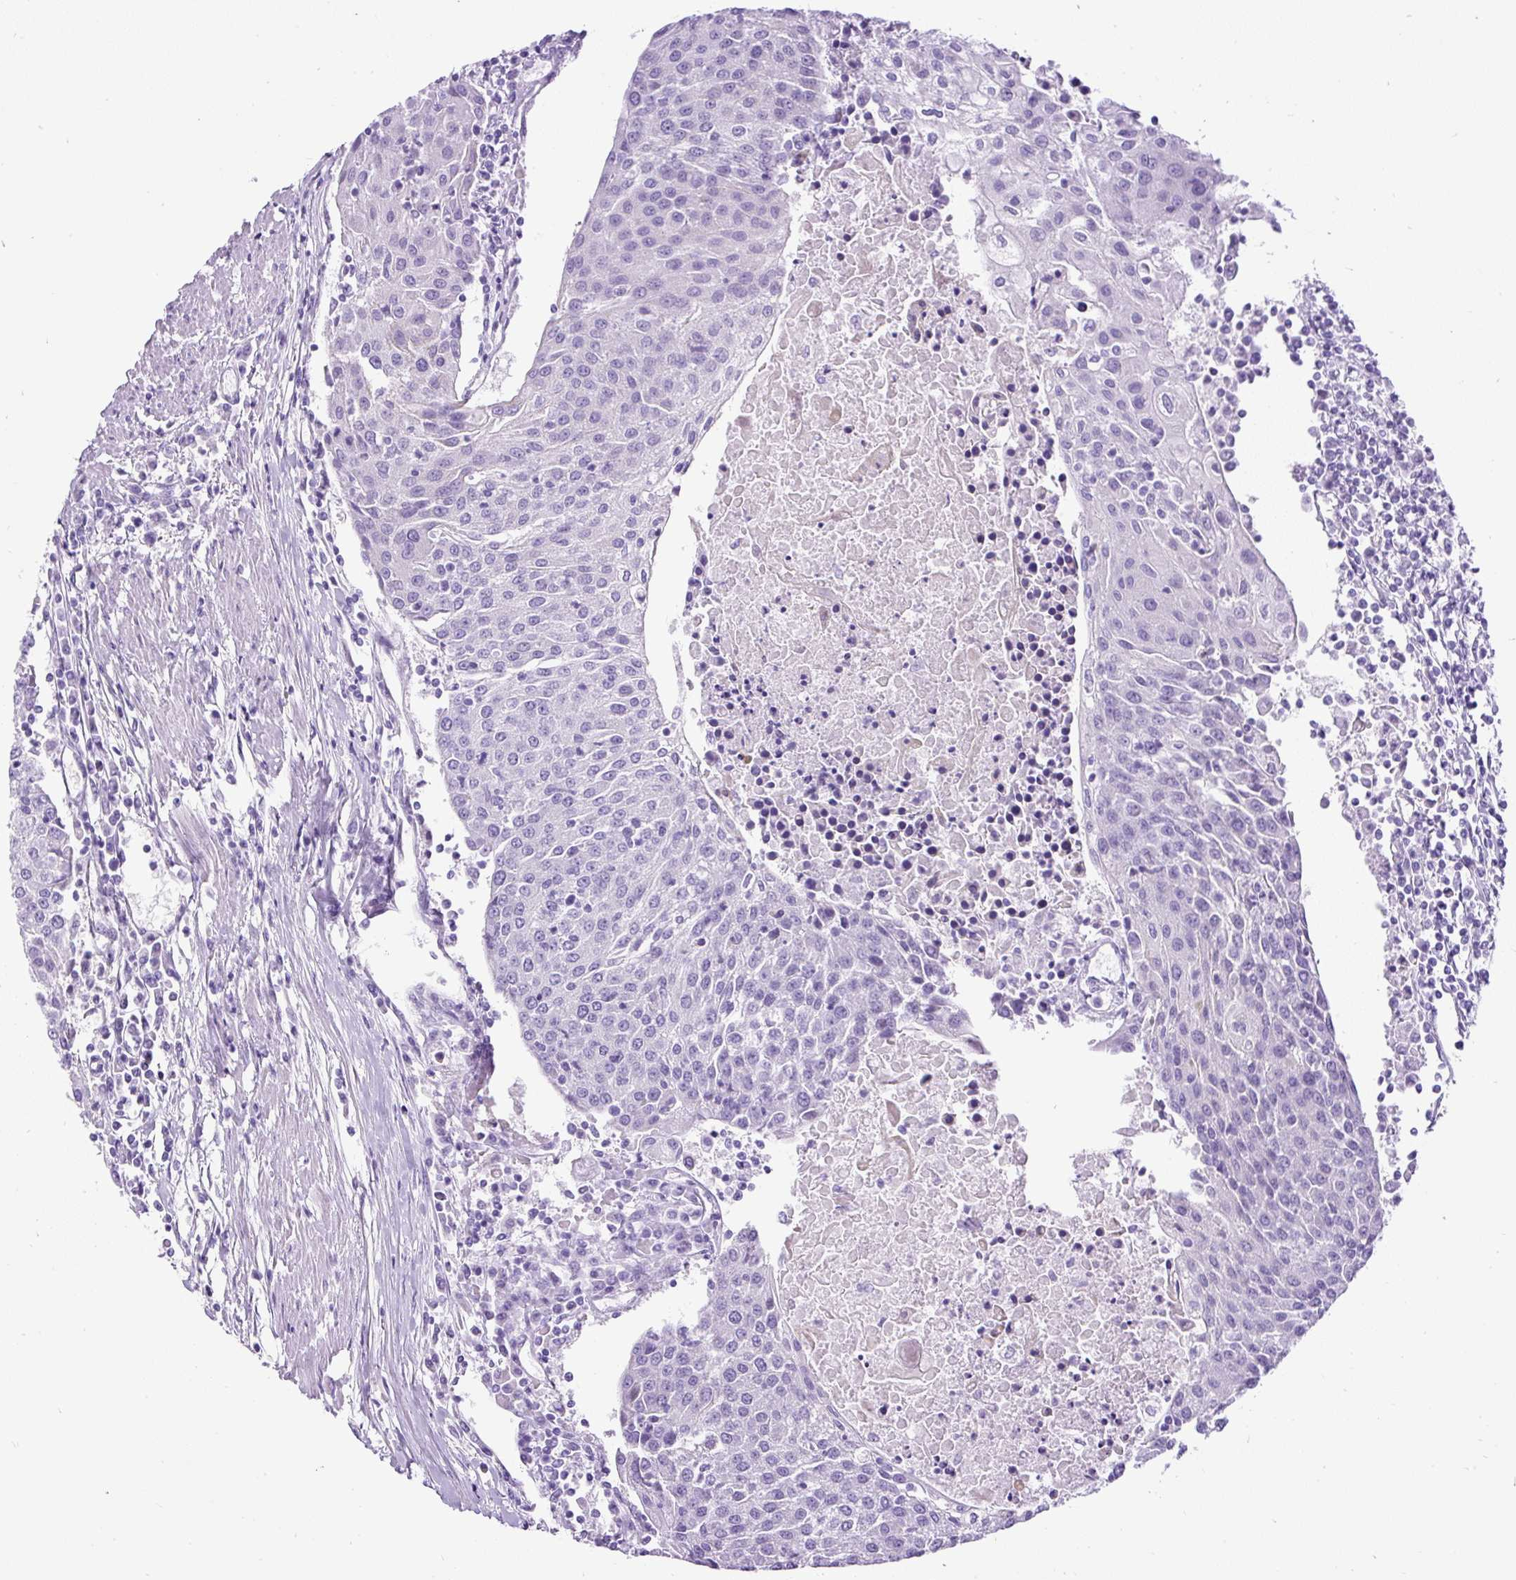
{"staining": {"intensity": "negative", "quantity": "none", "location": "none"}, "tissue": "urothelial cancer", "cell_type": "Tumor cells", "image_type": "cancer", "snomed": [{"axis": "morphology", "description": "Urothelial carcinoma, High grade"}, {"axis": "topography", "description": "Urinary bladder"}], "caption": "Immunohistochemistry (IHC) of human urothelial carcinoma (high-grade) displays no expression in tumor cells.", "gene": "PDIA2", "patient": {"sex": "female", "age": 85}}